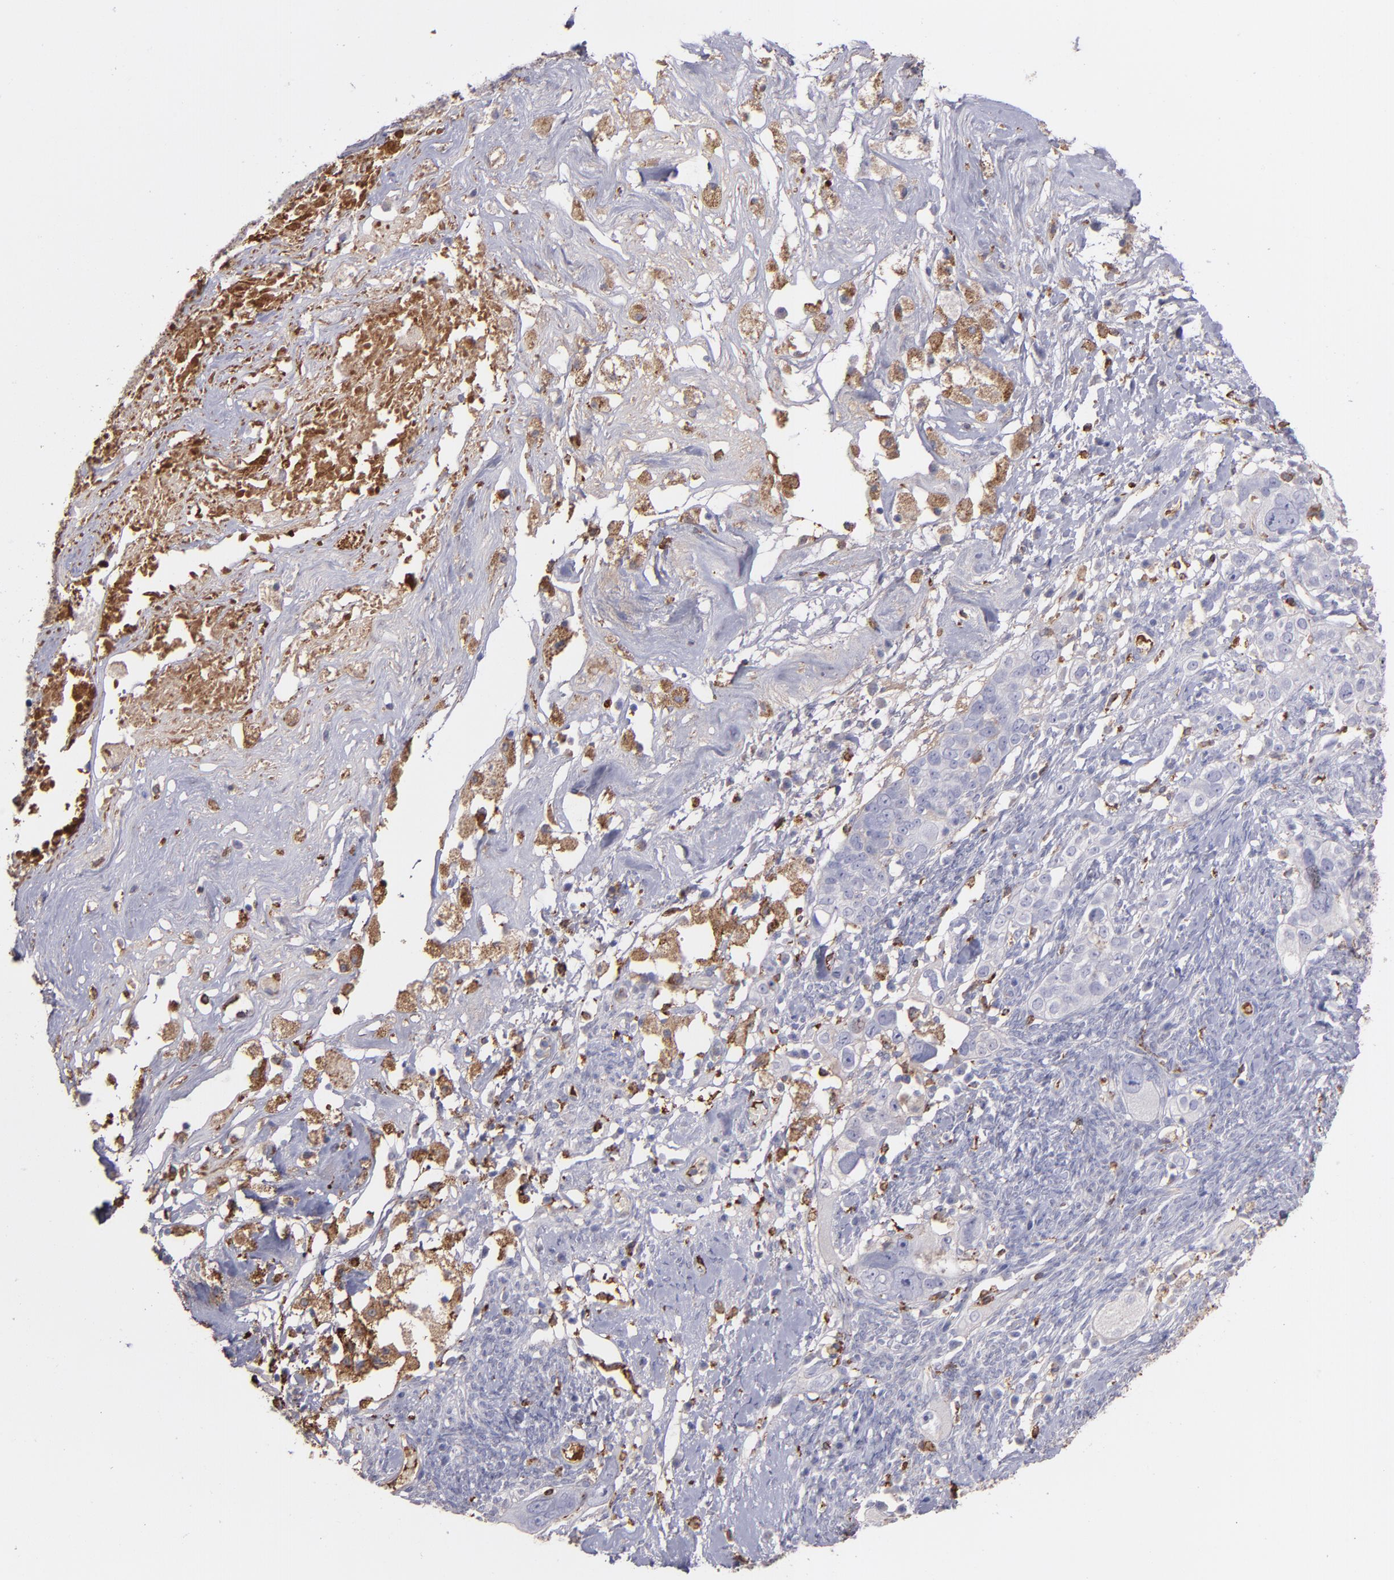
{"staining": {"intensity": "negative", "quantity": "none", "location": "none"}, "tissue": "ovarian cancer", "cell_type": "Tumor cells", "image_type": "cancer", "snomed": [{"axis": "morphology", "description": "Normal tissue, NOS"}, {"axis": "morphology", "description": "Cystadenocarcinoma, serous, NOS"}, {"axis": "topography", "description": "Ovary"}], "caption": "A high-resolution histopathology image shows immunohistochemistry staining of ovarian cancer, which reveals no significant positivity in tumor cells.", "gene": "C1QA", "patient": {"sex": "female", "age": 62}}